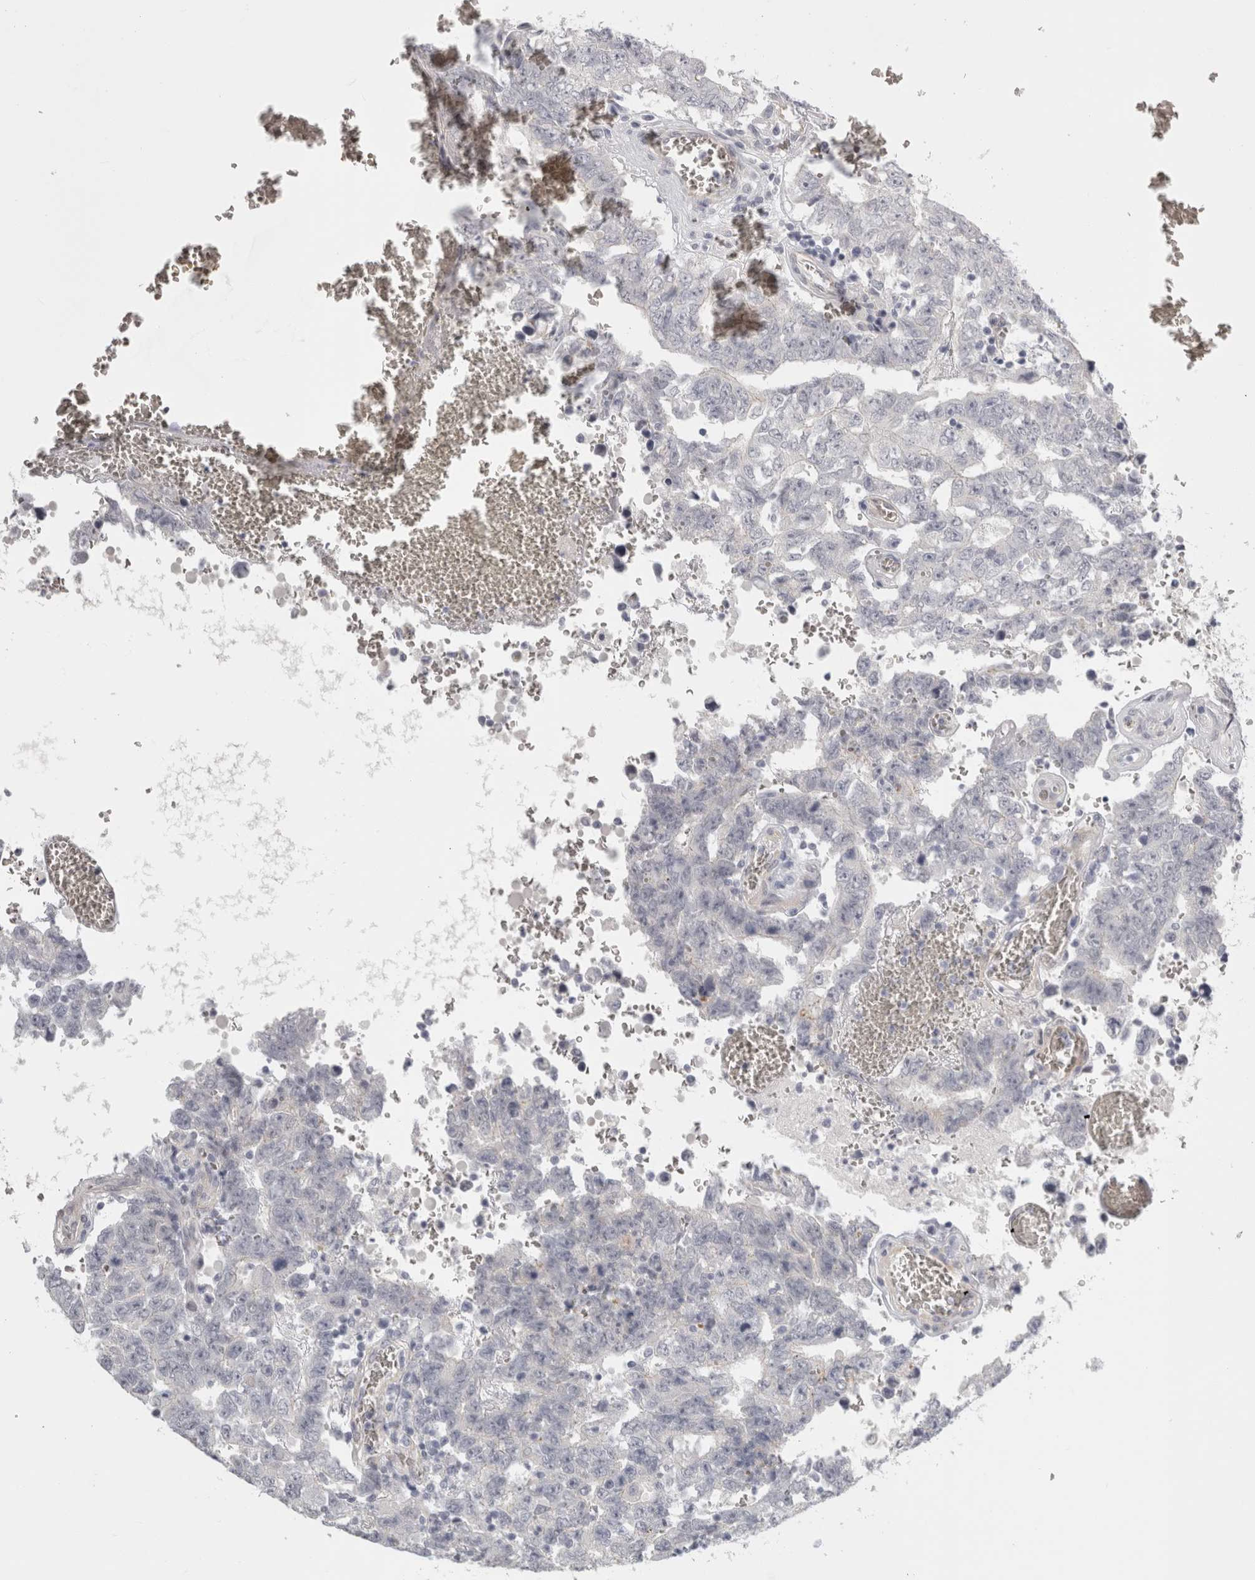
{"staining": {"intensity": "negative", "quantity": "none", "location": "none"}, "tissue": "testis cancer", "cell_type": "Tumor cells", "image_type": "cancer", "snomed": [{"axis": "morphology", "description": "Carcinoma, Embryonal, NOS"}, {"axis": "topography", "description": "Testis"}], "caption": "Immunohistochemistry of human embryonal carcinoma (testis) demonstrates no expression in tumor cells.", "gene": "FBLIM1", "patient": {"sex": "male", "age": 26}}